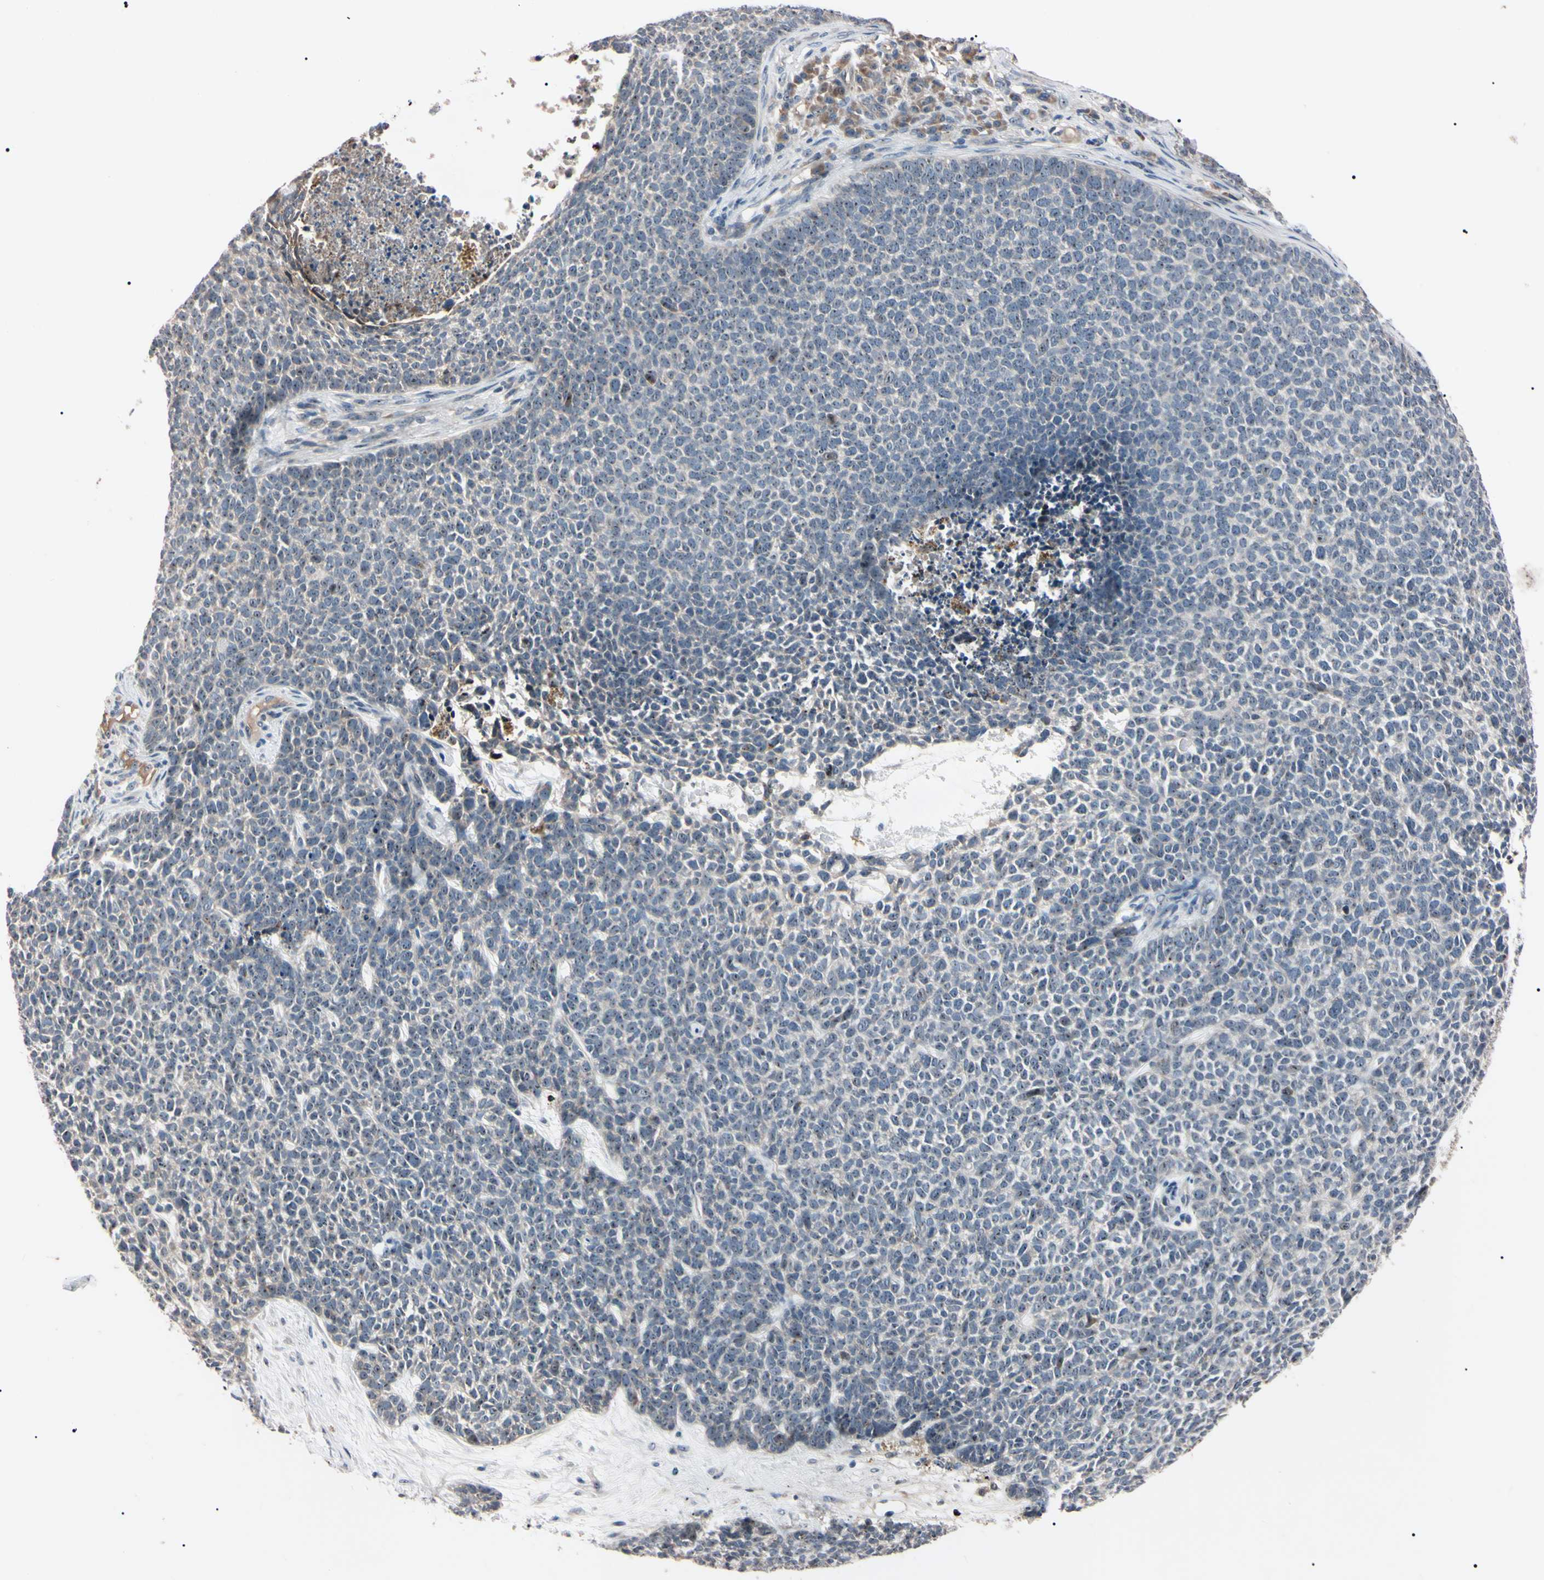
{"staining": {"intensity": "weak", "quantity": "25%-75%", "location": "cytoplasmic/membranous"}, "tissue": "skin cancer", "cell_type": "Tumor cells", "image_type": "cancer", "snomed": [{"axis": "morphology", "description": "Basal cell carcinoma"}, {"axis": "topography", "description": "Skin"}], "caption": "Immunohistochemistry (IHC) of human skin basal cell carcinoma displays low levels of weak cytoplasmic/membranous positivity in approximately 25%-75% of tumor cells. The protein of interest is shown in brown color, while the nuclei are stained blue.", "gene": "TRAF5", "patient": {"sex": "female", "age": 84}}